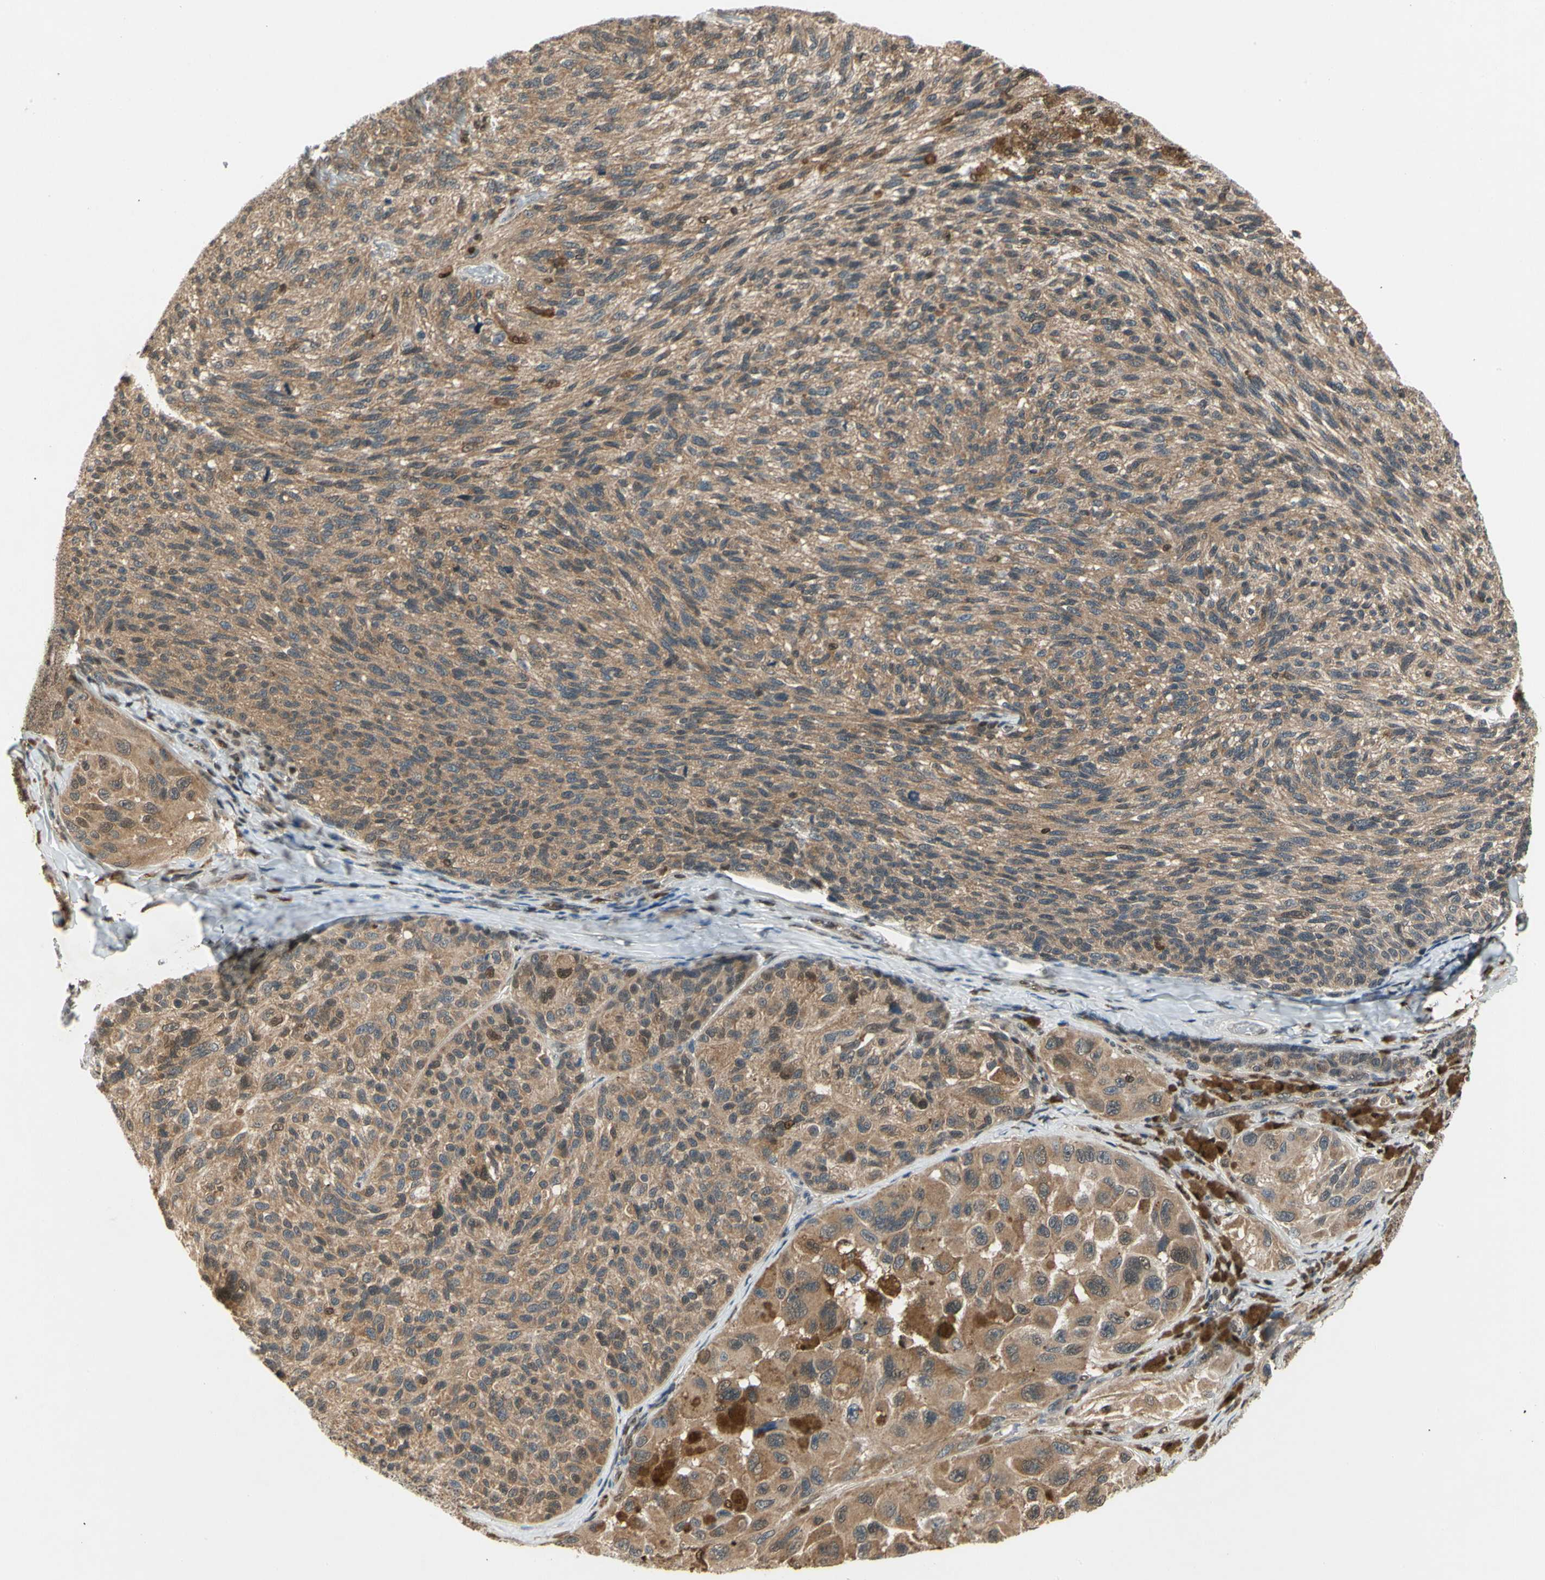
{"staining": {"intensity": "moderate", "quantity": ">75%", "location": "cytoplasmic/membranous"}, "tissue": "melanoma", "cell_type": "Tumor cells", "image_type": "cancer", "snomed": [{"axis": "morphology", "description": "Malignant melanoma, NOS"}, {"axis": "topography", "description": "Skin"}], "caption": "The micrograph reveals staining of melanoma, revealing moderate cytoplasmic/membranous protein expression (brown color) within tumor cells.", "gene": "GSR", "patient": {"sex": "female", "age": 73}}